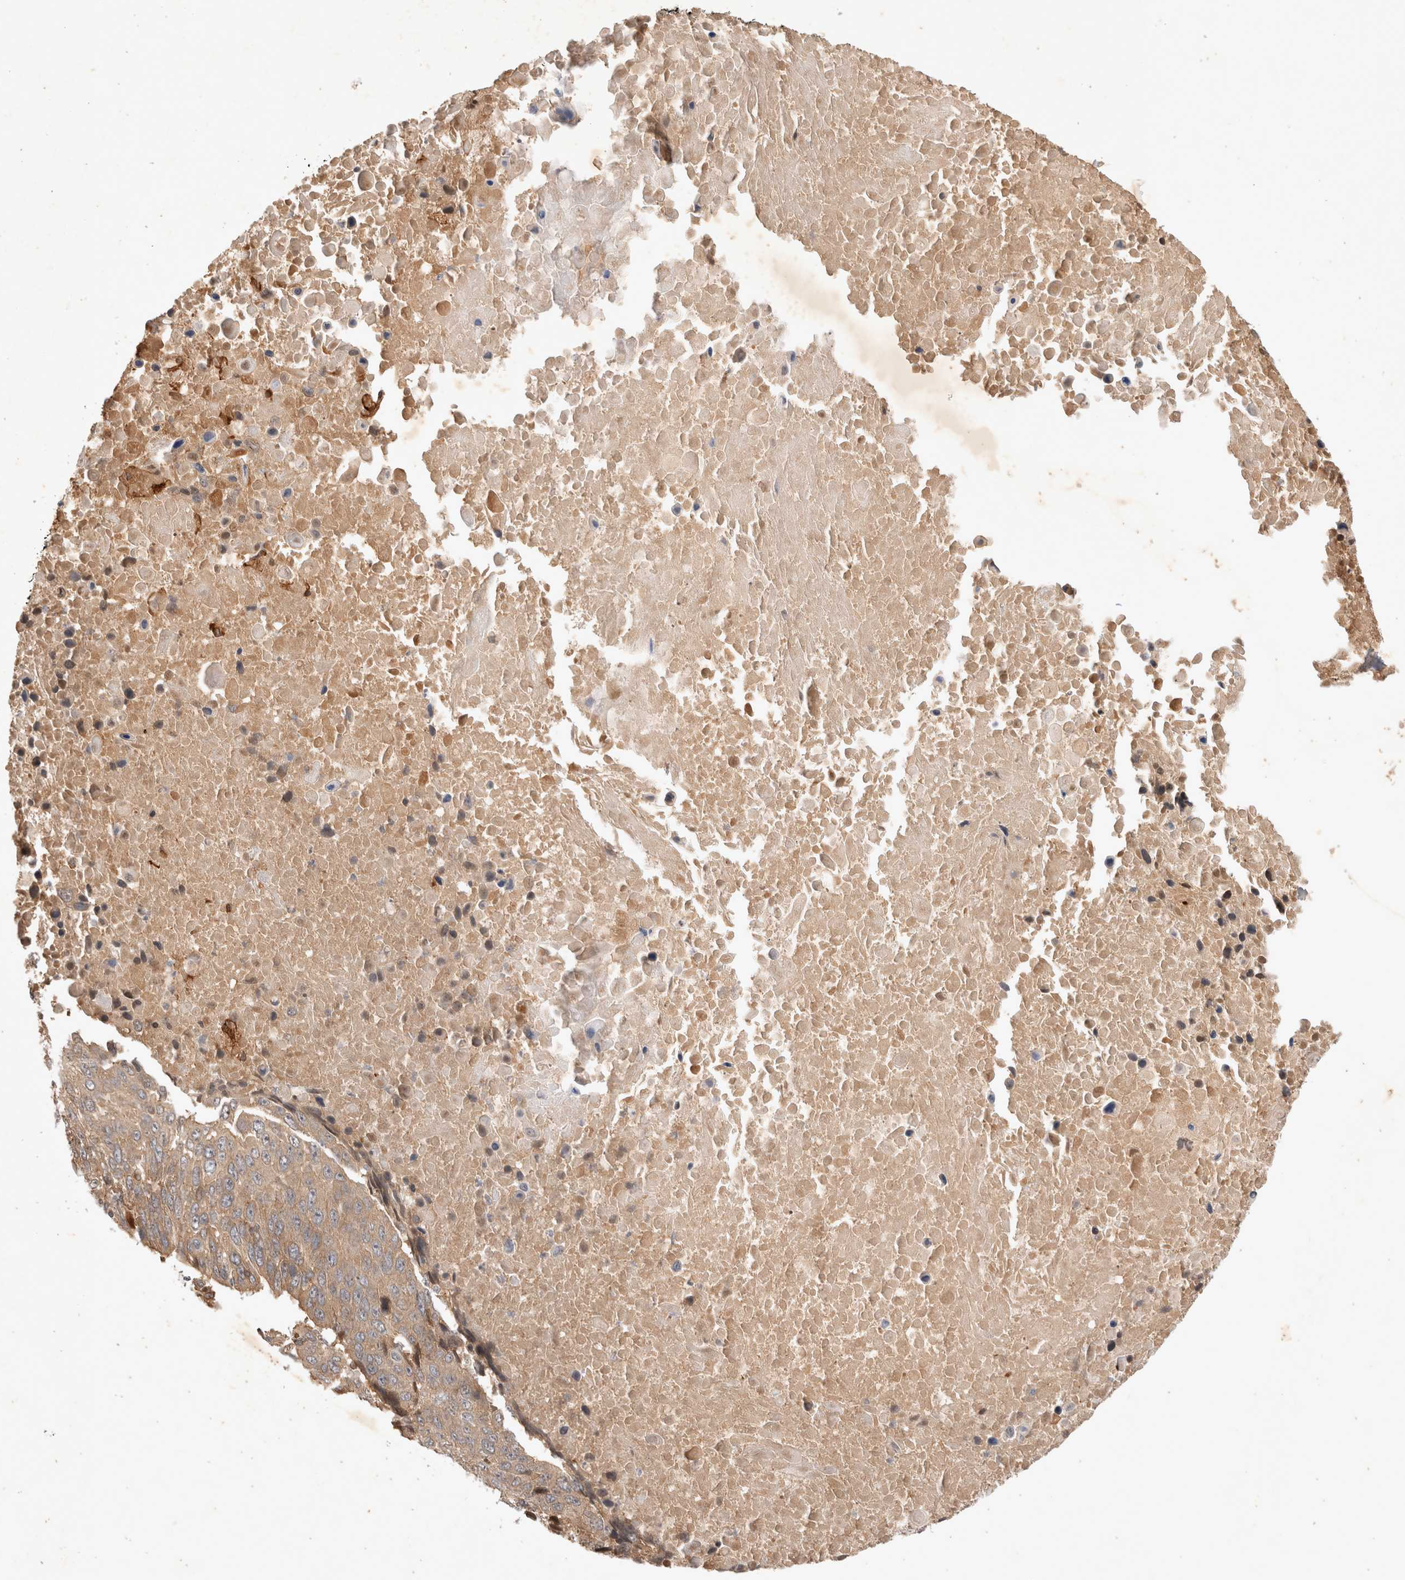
{"staining": {"intensity": "moderate", "quantity": ">75%", "location": "cytoplasmic/membranous"}, "tissue": "lung cancer", "cell_type": "Tumor cells", "image_type": "cancer", "snomed": [{"axis": "morphology", "description": "Squamous cell carcinoma, NOS"}, {"axis": "topography", "description": "Lung"}], "caption": "Immunohistochemical staining of lung cancer (squamous cell carcinoma) demonstrates medium levels of moderate cytoplasmic/membranous protein positivity in approximately >75% of tumor cells. (Stains: DAB (3,3'-diaminobenzidine) in brown, nuclei in blue, Microscopy: brightfield microscopy at high magnification).", "gene": "YES1", "patient": {"sex": "male", "age": 66}}